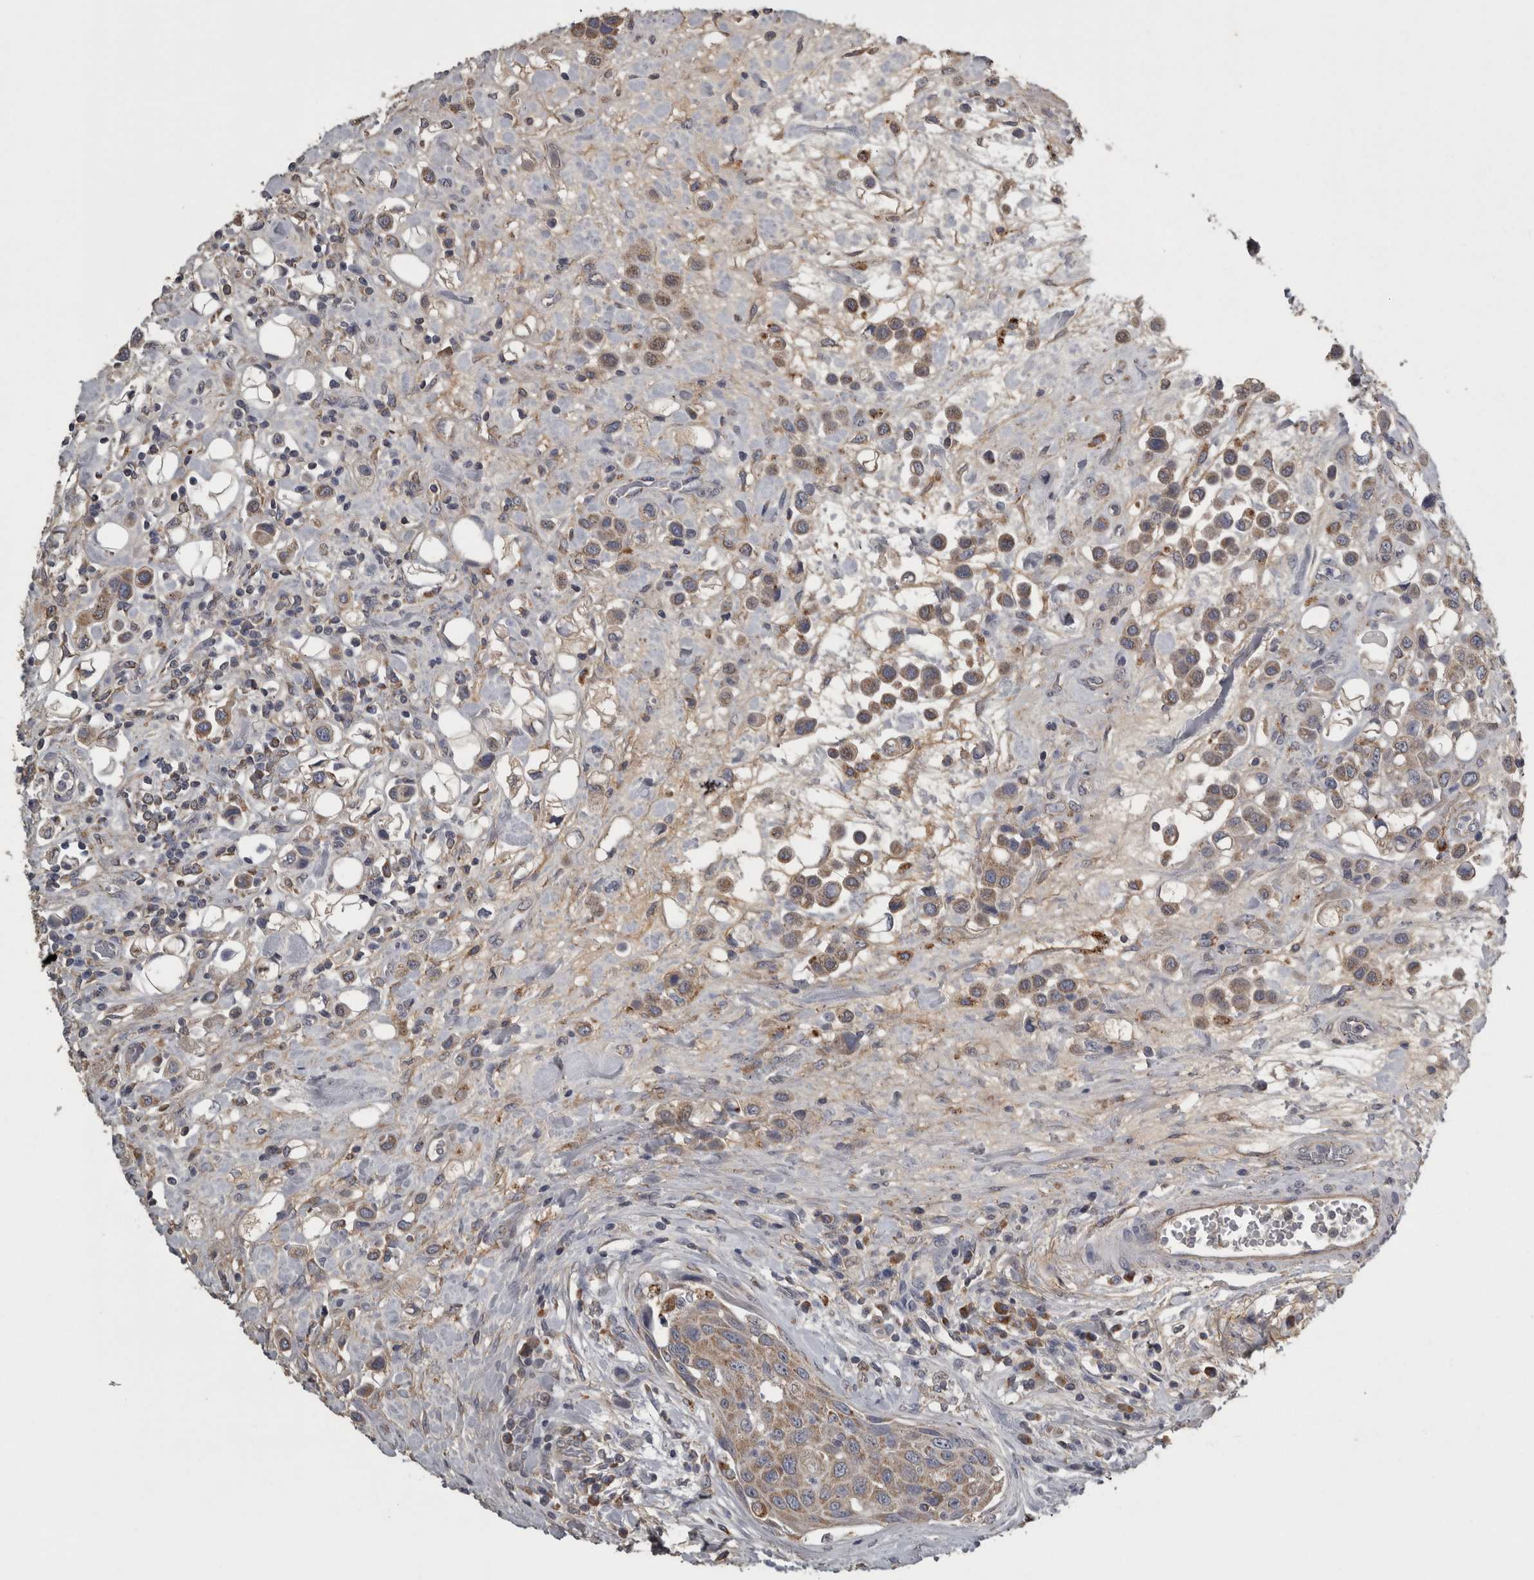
{"staining": {"intensity": "weak", "quantity": ">75%", "location": "cytoplasmic/membranous"}, "tissue": "urothelial cancer", "cell_type": "Tumor cells", "image_type": "cancer", "snomed": [{"axis": "morphology", "description": "Urothelial carcinoma, High grade"}, {"axis": "topography", "description": "Urinary bladder"}], "caption": "High-grade urothelial carcinoma was stained to show a protein in brown. There is low levels of weak cytoplasmic/membranous staining in approximately >75% of tumor cells.", "gene": "FRK", "patient": {"sex": "male", "age": 50}}